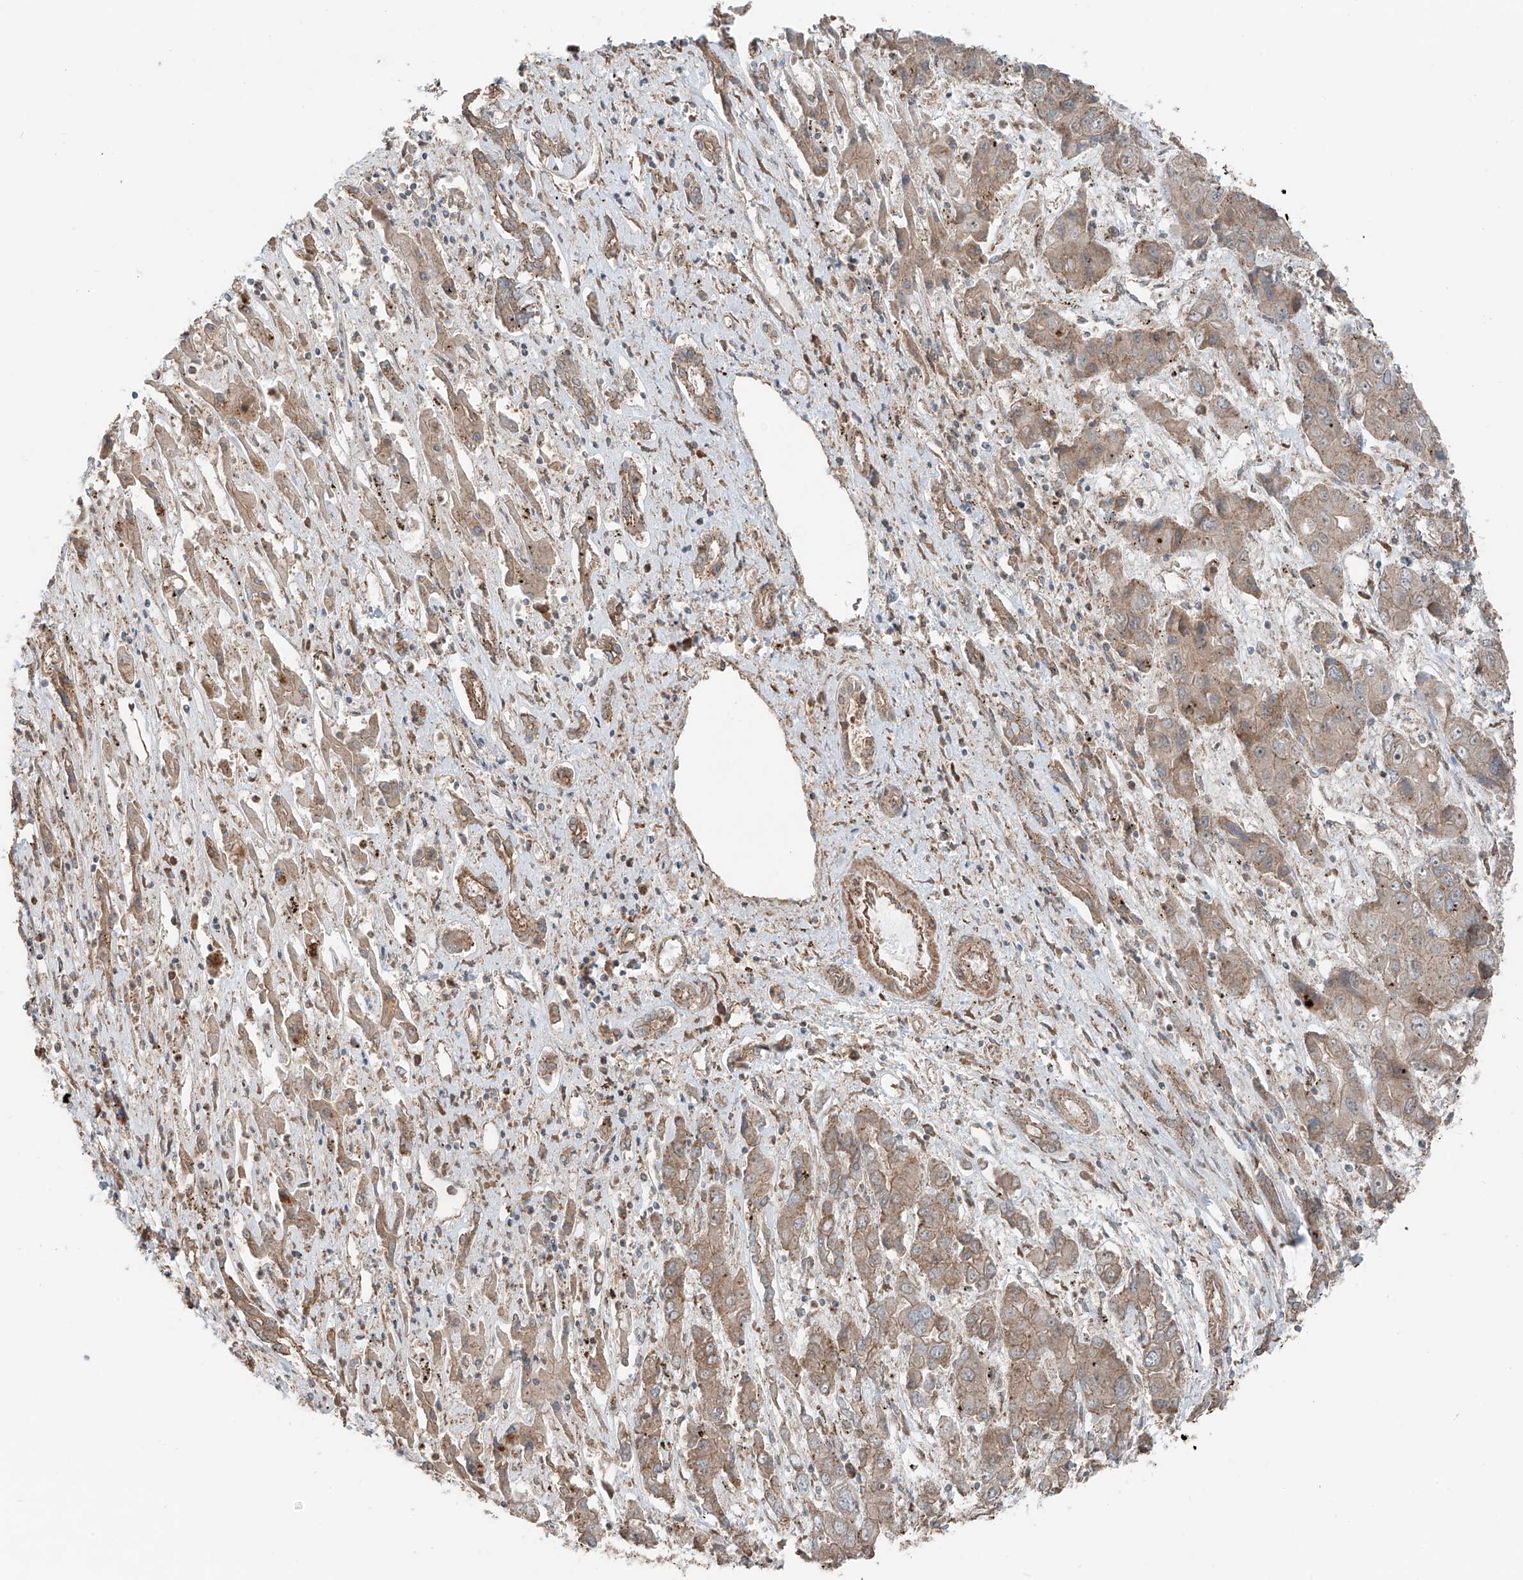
{"staining": {"intensity": "weak", "quantity": ">75%", "location": "cytoplasmic/membranous"}, "tissue": "liver cancer", "cell_type": "Tumor cells", "image_type": "cancer", "snomed": [{"axis": "morphology", "description": "Cholangiocarcinoma"}, {"axis": "topography", "description": "Liver"}], "caption": "Protein staining demonstrates weak cytoplasmic/membranous positivity in approximately >75% of tumor cells in liver cholangiocarcinoma. (IHC, brightfield microscopy, high magnification).", "gene": "CEP162", "patient": {"sex": "male", "age": 67}}